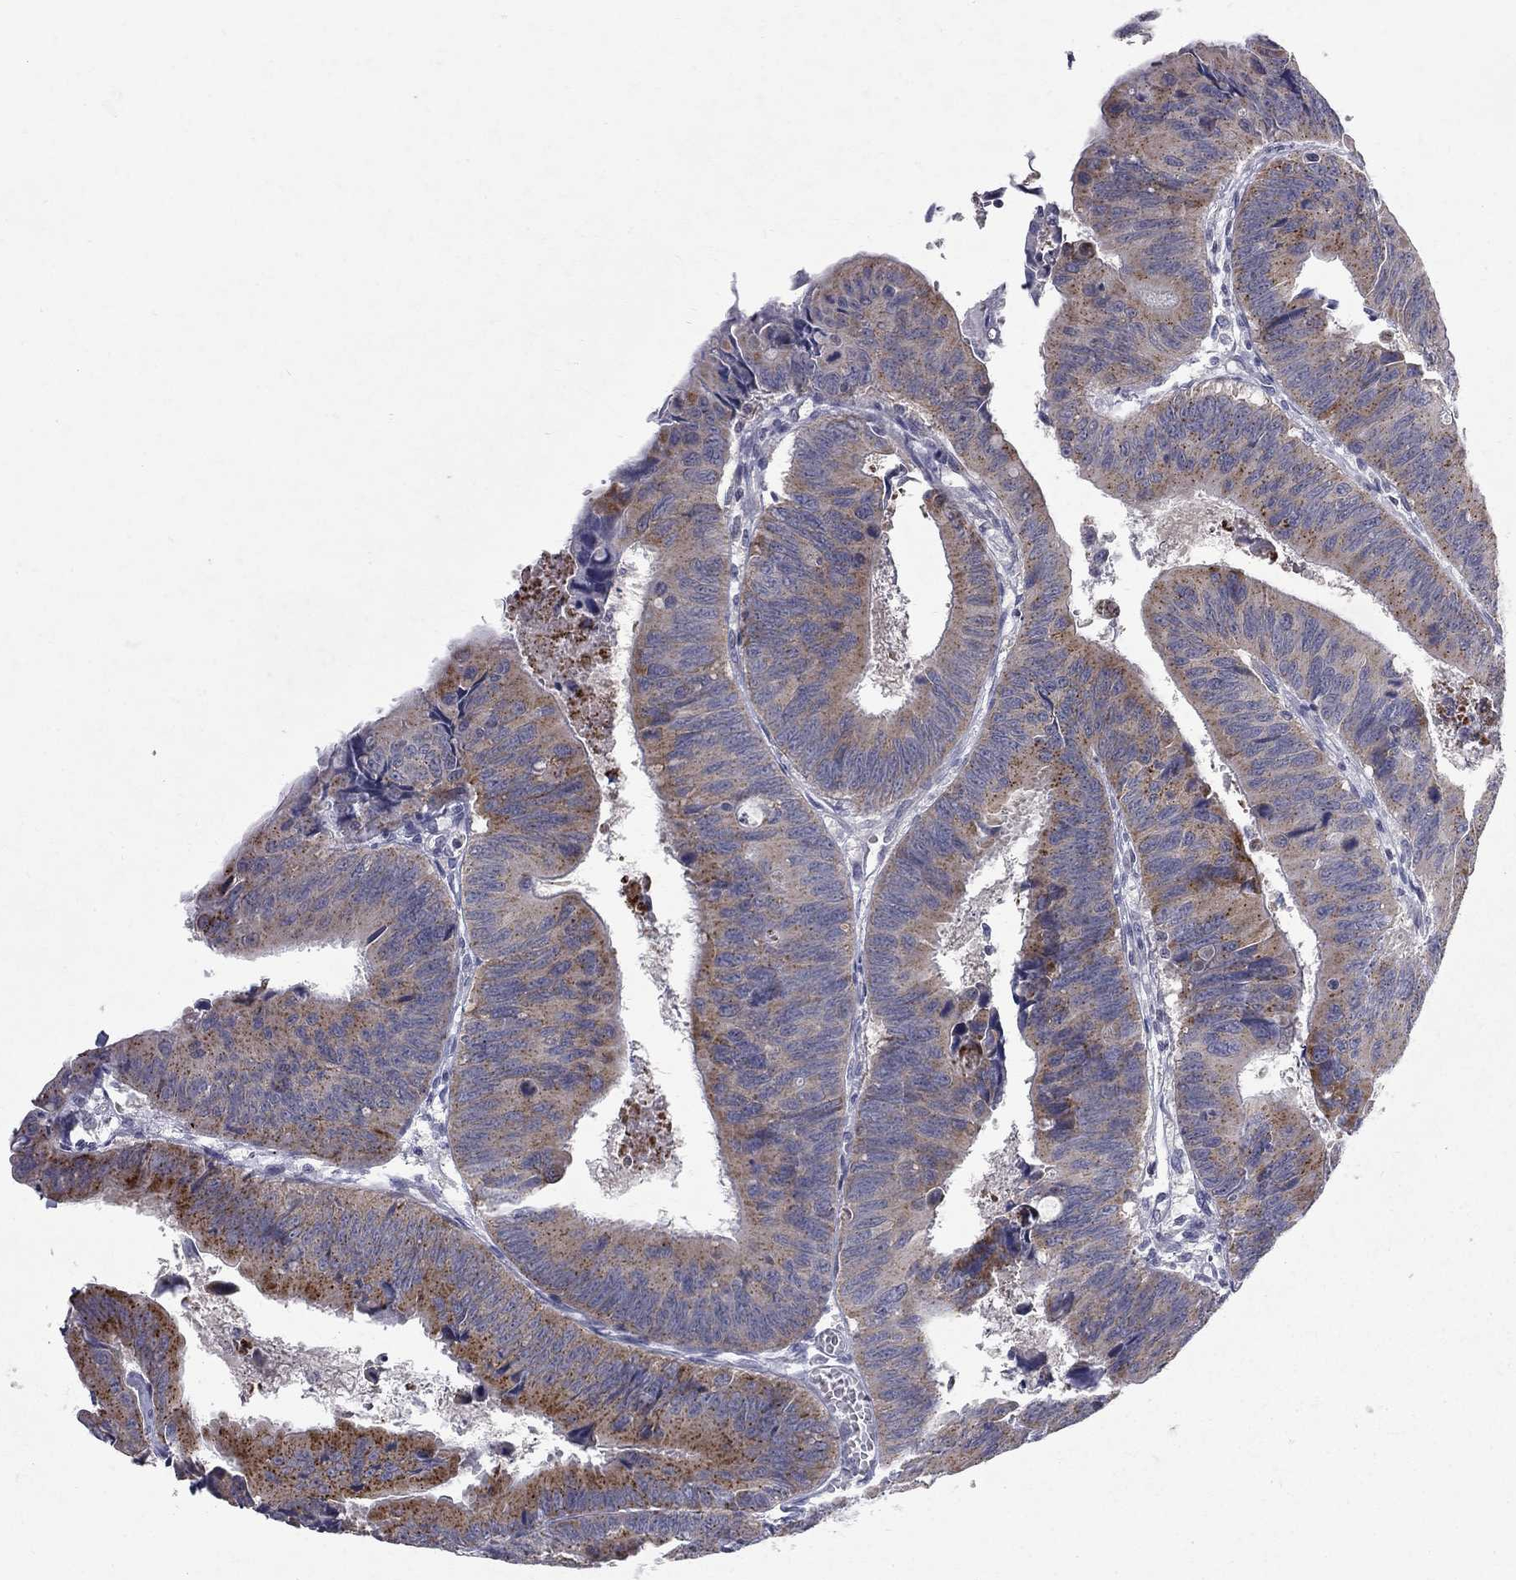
{"staining": {"intensity": "moderate", "quantity": "25%-75%", "location": "cytoplasmic/membranous"}, "tissue": "colorectal cancer", "cell_type": "Tumor cells", "image_type": "cancer", "snomed": [{"axis": "morphology", "description": "Adenocarcinoma, NOS"}, {"axis": "topography", "description": "Rectum"}], "caption": "A brown stain shows moderate cytoplasmic/membranous expression of a protein in colorectal cancer (adenocarcinoma) tumor cells.", "gene": "CLIC6", "patient": {"sex": "male", "age": 67}}